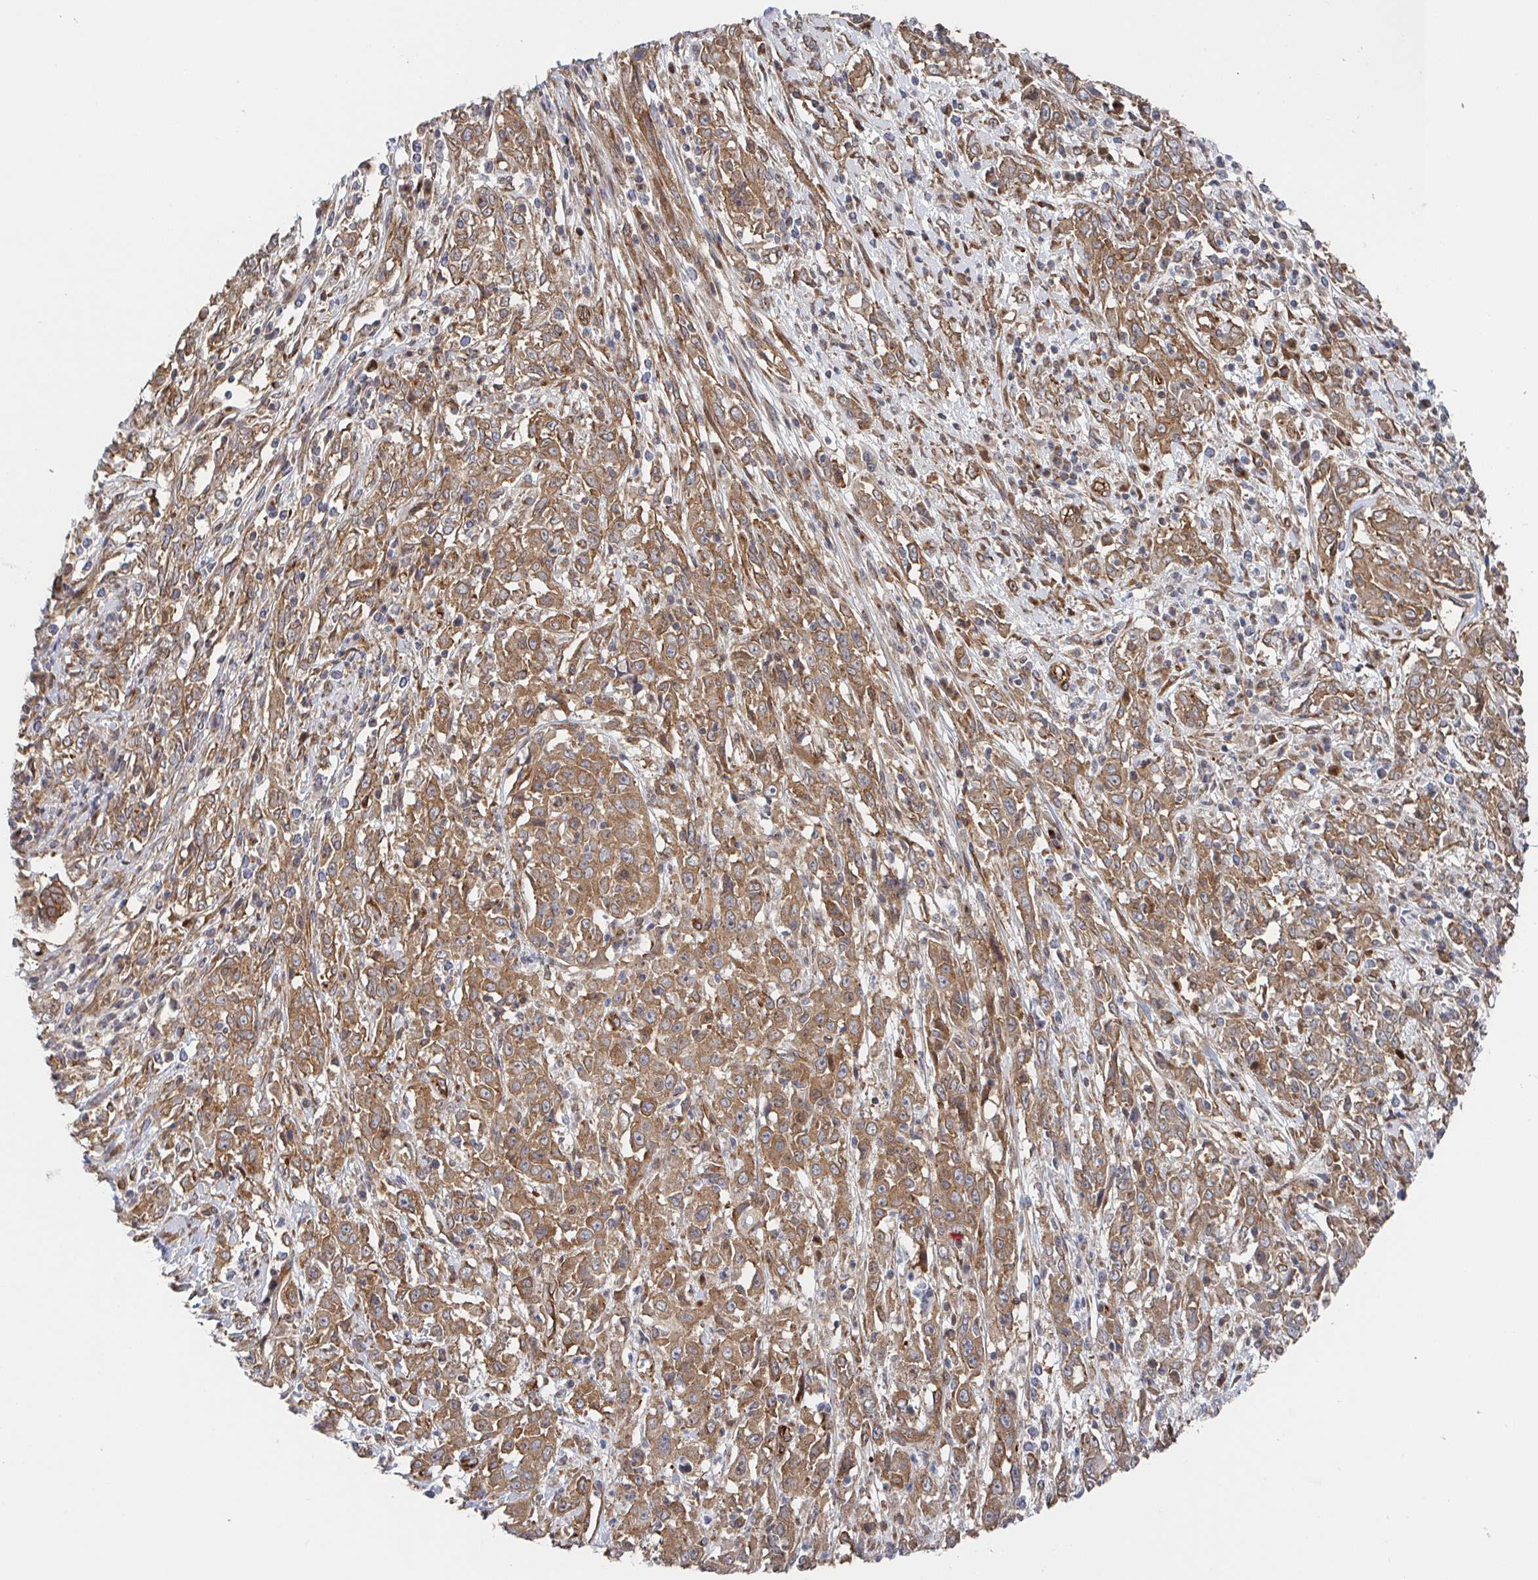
{"staining": {"intensity": "moderate", "quantity": ">75%", "location": "cytoplasmic/membranous"}, "tissue": "cervical cancer", "cell_type": "Tumor cells", "image_type": "cancer", "snomed": [{"axis": "morphology", "description": "Adenocarcinoma, NOS"}, {"axis": "topography", "description": "Cervix"}], "caption": "An immunohistochemistry (IHC) photomicrograph of neoplastic tissue is shown. Protein staining in brown labels moderate cytoplasmic/membranous positivity in cervical cancer (adenocarcinoma) within tumor cells.", "gene": "DVL3", "patient": {"sex": "female", "age": 40}}